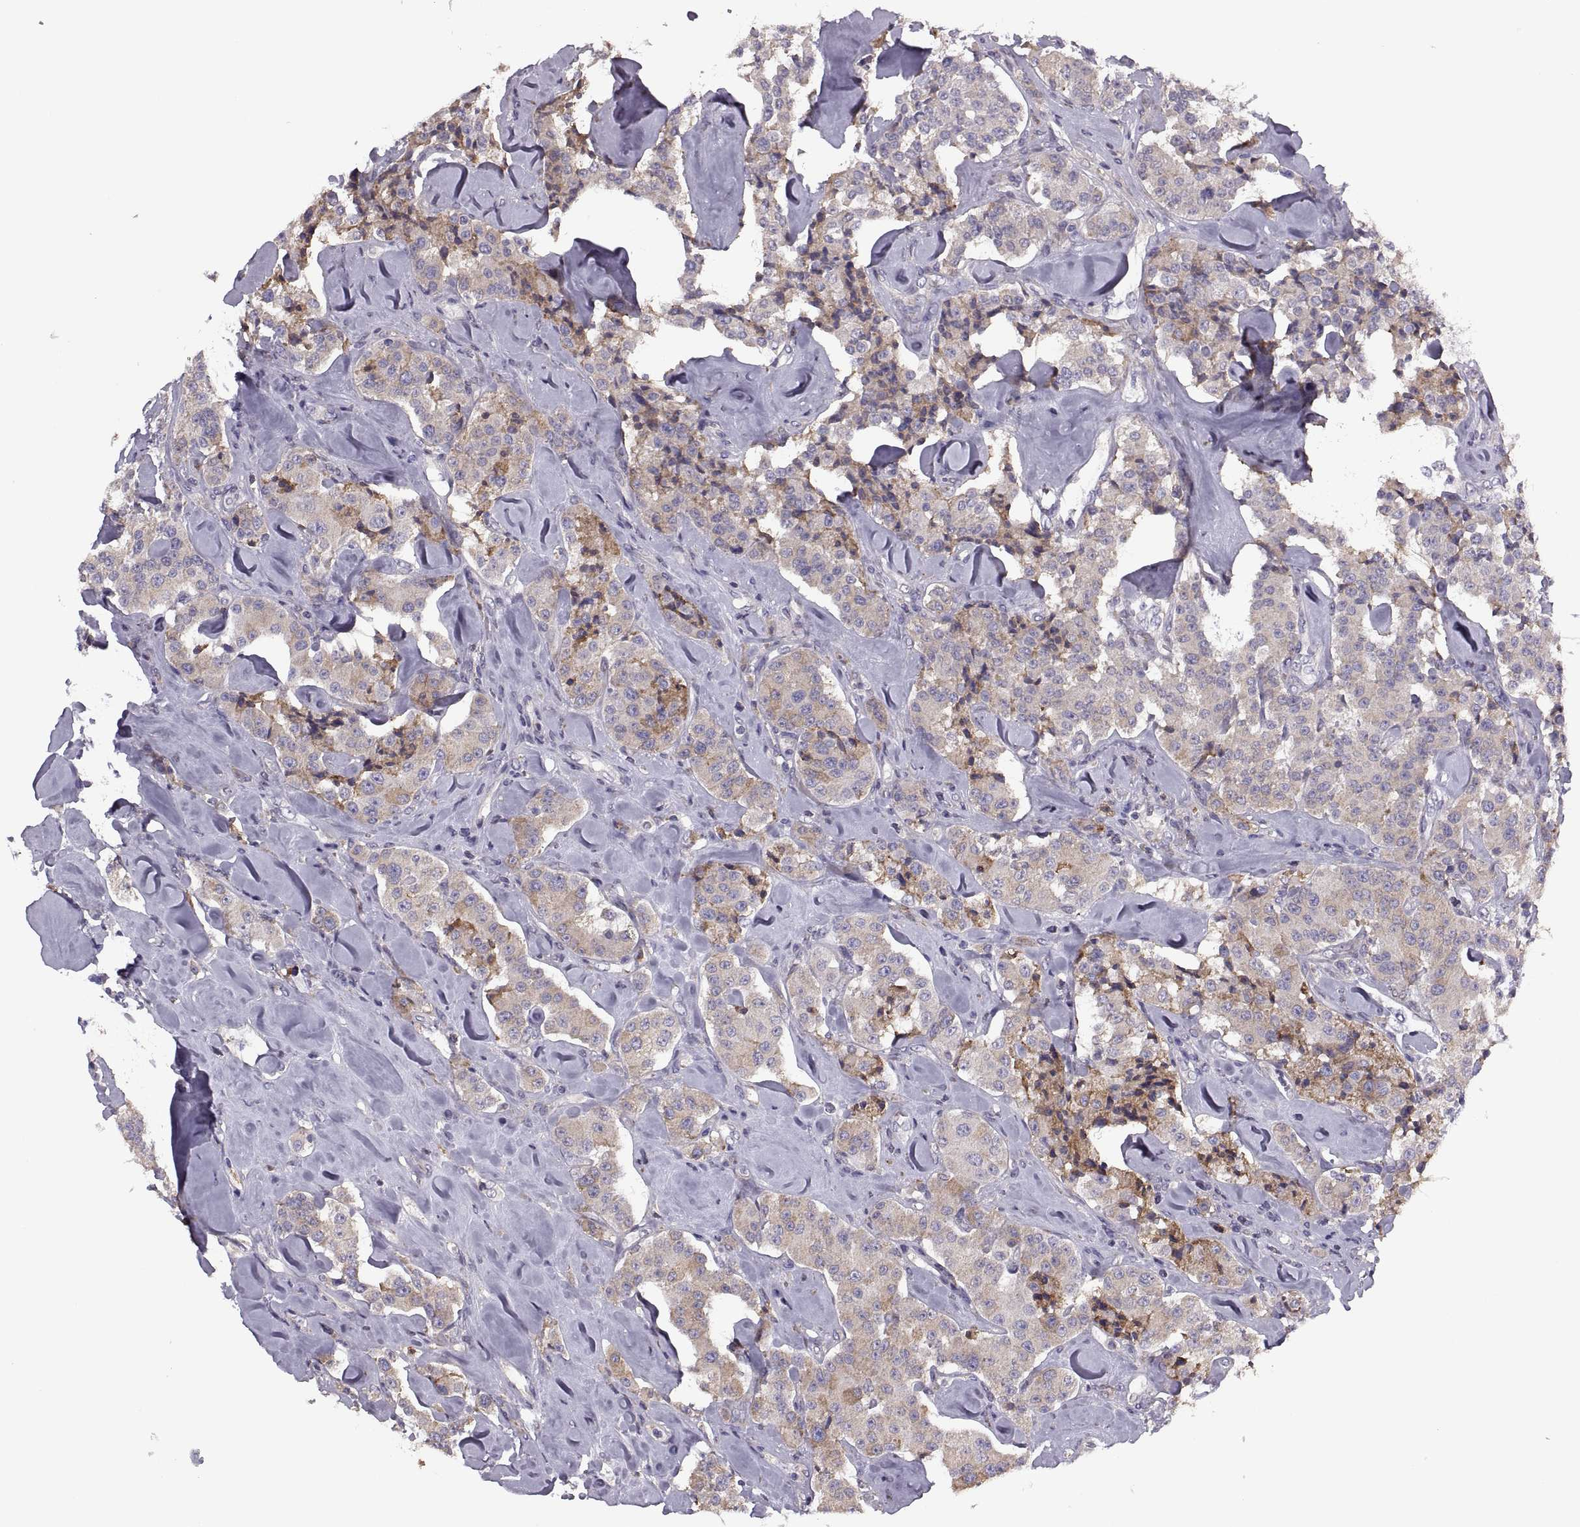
{"staining": {"intensity": "moderate", "quantity": "25%-75%", "location": "cytoplasmic/membranous"}, "tissue": "carcinoid", "cell_type": "Tumor cells", "image_type": "cancer", "snomed": [{"axis": "morphology", "description": "Carcinoid, malignant, NOS"}, {"axis": "topography", "description": "Pancreas"}], "caption": "There is medium levels of moderate cytoplasmic/membranous positivity in tumor cells of carcinoid, as demonstrated by immunohistochemical staining (brown color).", "gene": "LETM2", "patient": {"sex": "male", "age": 41}}